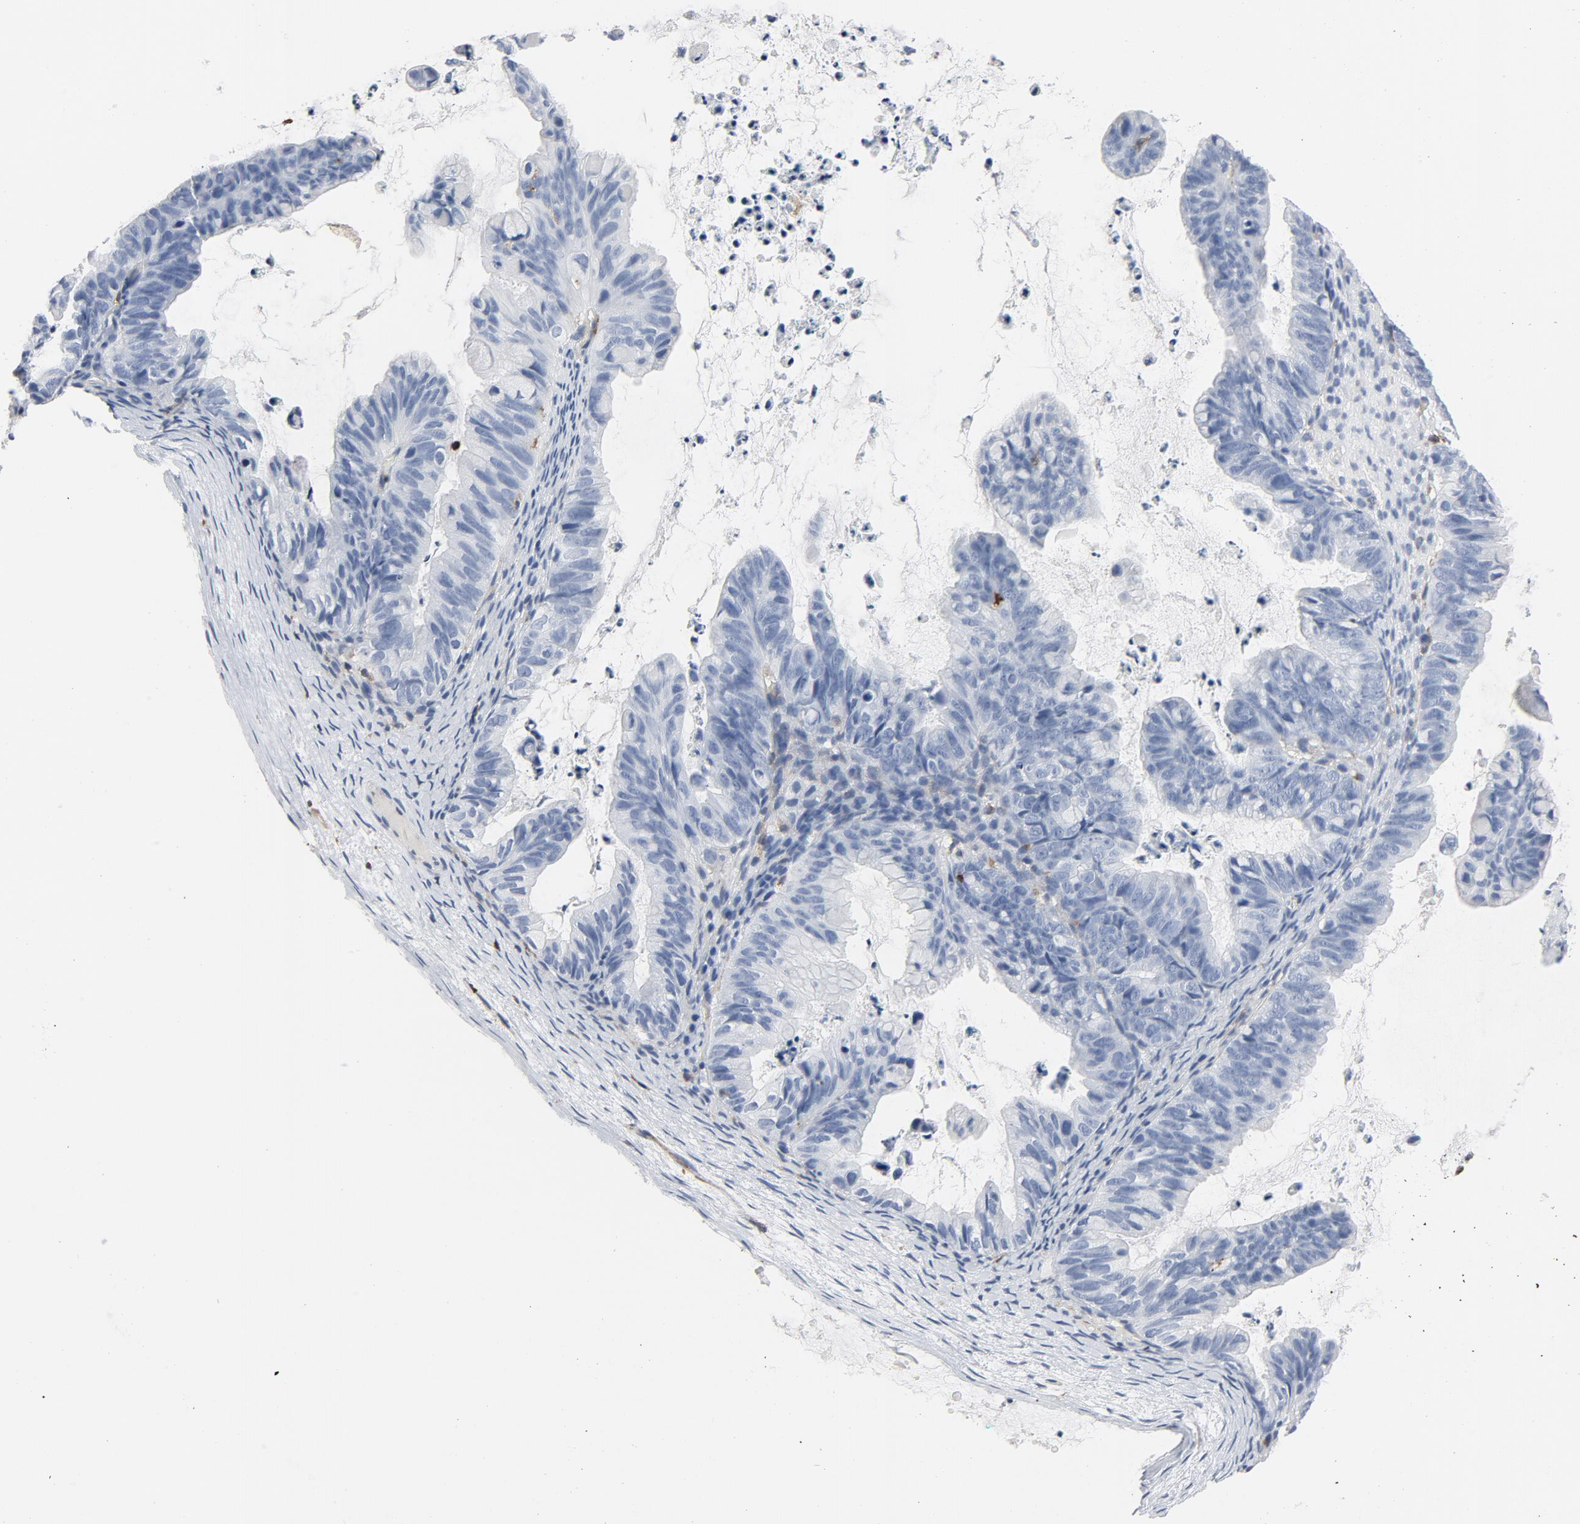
{"staining": {"intensity": "weak", "quantity": "<25%", "location": "cytoplasmic/membranous"}, "tissue": "ovarian cancer", "cell_type": "Tumor cells", "image_type": "cancer", "snomed": [{"axis": "morphology", "description": "Cystadenocarcinoma, mucinous, NOS"}, {"axis": "topography", "description": "Ovary"}], "caption": "Immunohistochemical staining of human ovarian mucinous cystadenocarcinoma reveals no significant expression in tumor cells.", "gene": "LCP2", "patient": {"sex": "female", "age": 36}}